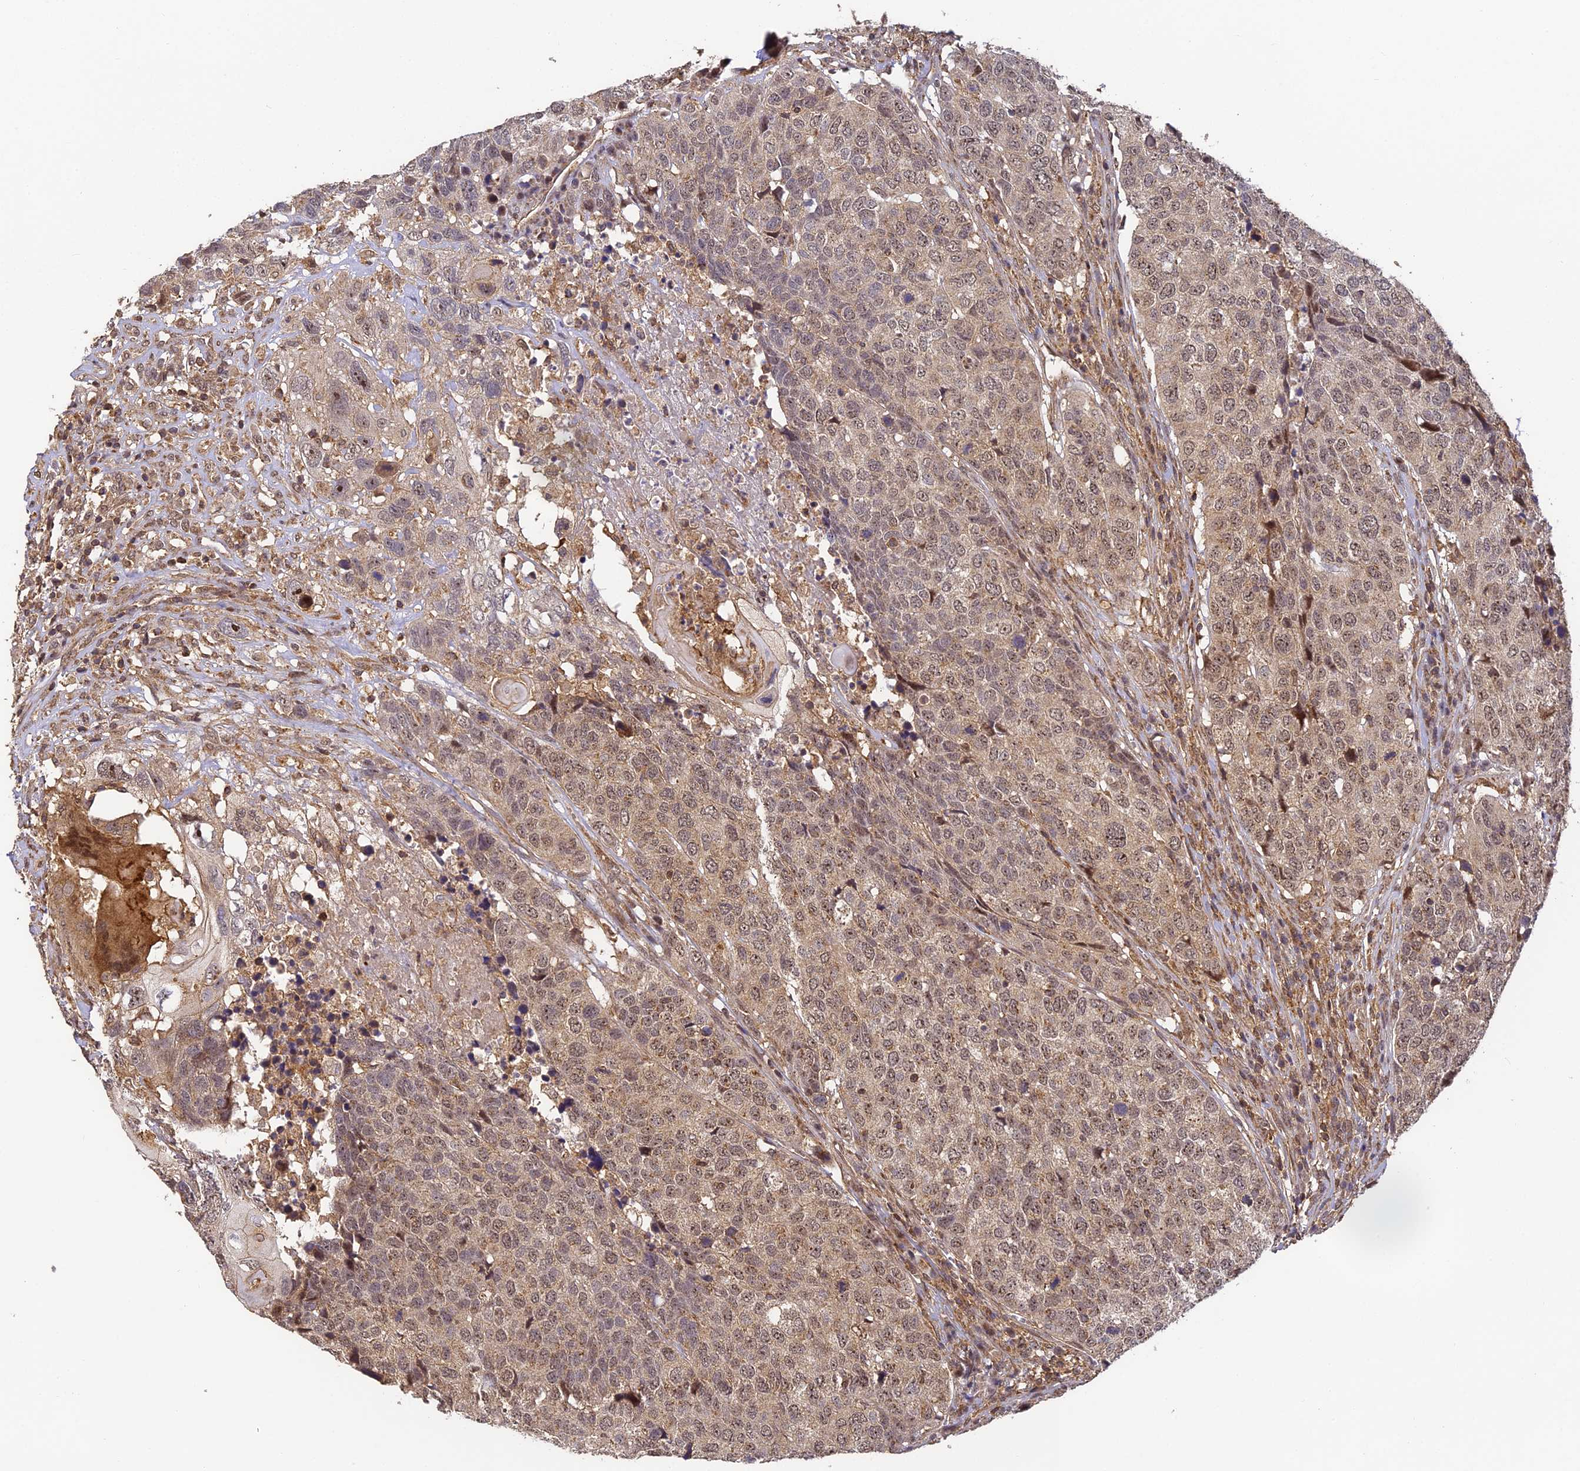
{"staining": {"intensity": "weak", "quantity": ">75%", "location": "cytoplasmic/membranous,nuclear"}, "tissue": "head and neck cancer", "cell_type": "Tumor cells", "image_type": "cancer", "snomed": [{"axis": "morphology", "description": "Squamous cell carcinoma, NOS"}, {"axis": "topography", "description": "Head-Neck"}], "caption": "Protein expression by immunohistochemistry exhibits weak cytoplasmic/membranous and nuclear positivity in approximately >75% of tumor cells in squamous cell carcinoma (head and neck).", "gene": "ZNF443", "patient": {"sex": "male", "age": 66}}